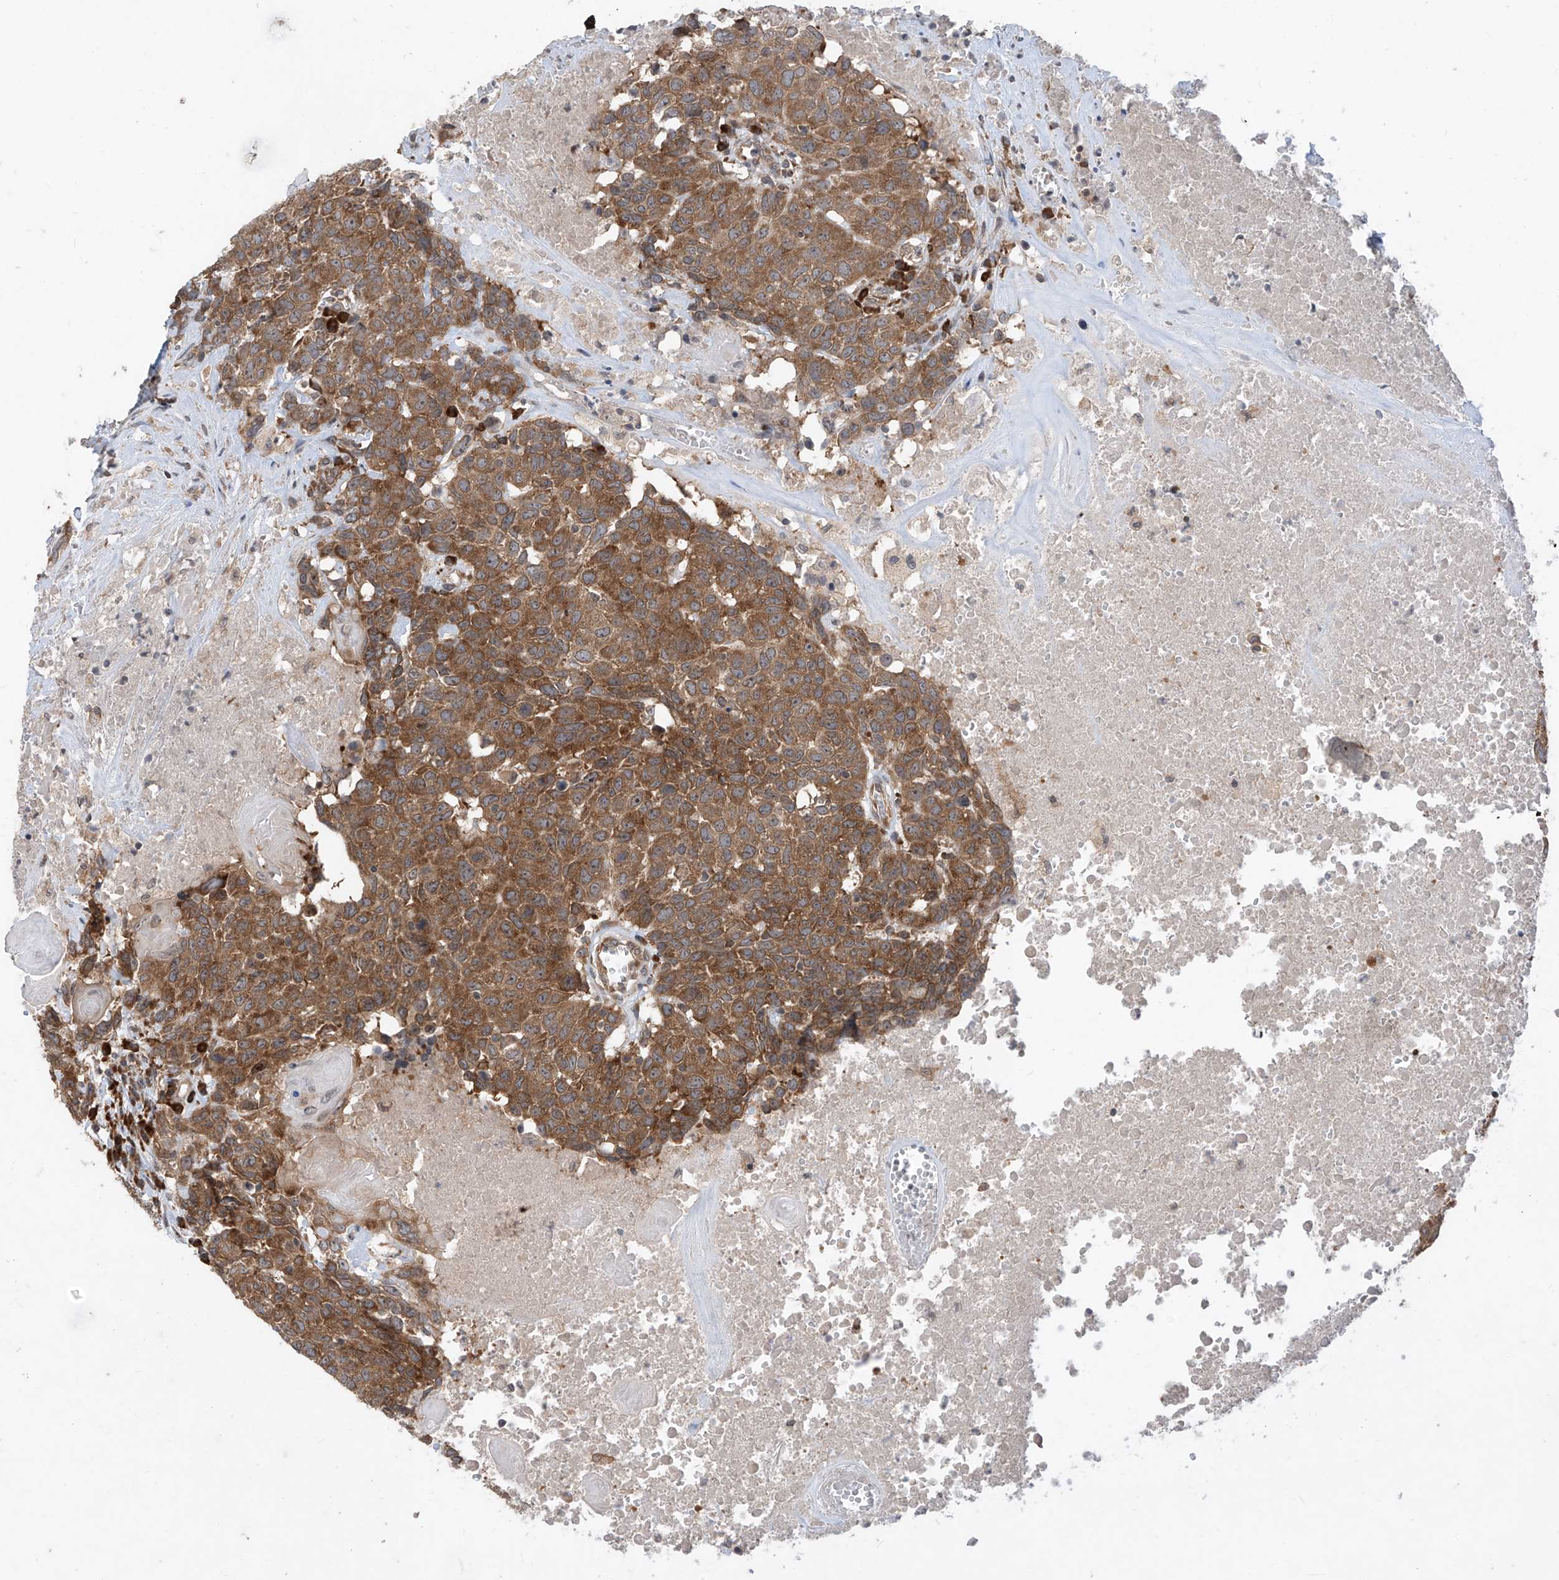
{"staining": {"intensity": "moderate", "quantity": ">75%", "location": "cytoplasmic/membranous"}, "tissue": "head and neck cancer", "cell_type": "Tumor cells", "image_type": "cancer", "snomed": [{"axis": "morphology", "description": "Squamous cell carcinoma, NOS"}, {"axis": "topography", "description": "Head-Neck"}], "caption": "Protein staining of squamous cell carcinoma (head and neck) tissue demonstrates moderate cytoplasmic/membranous expression in about >75% of tumor cells.", "gene": "RPL34", "patient": {"sex": "male", "age": 66}}